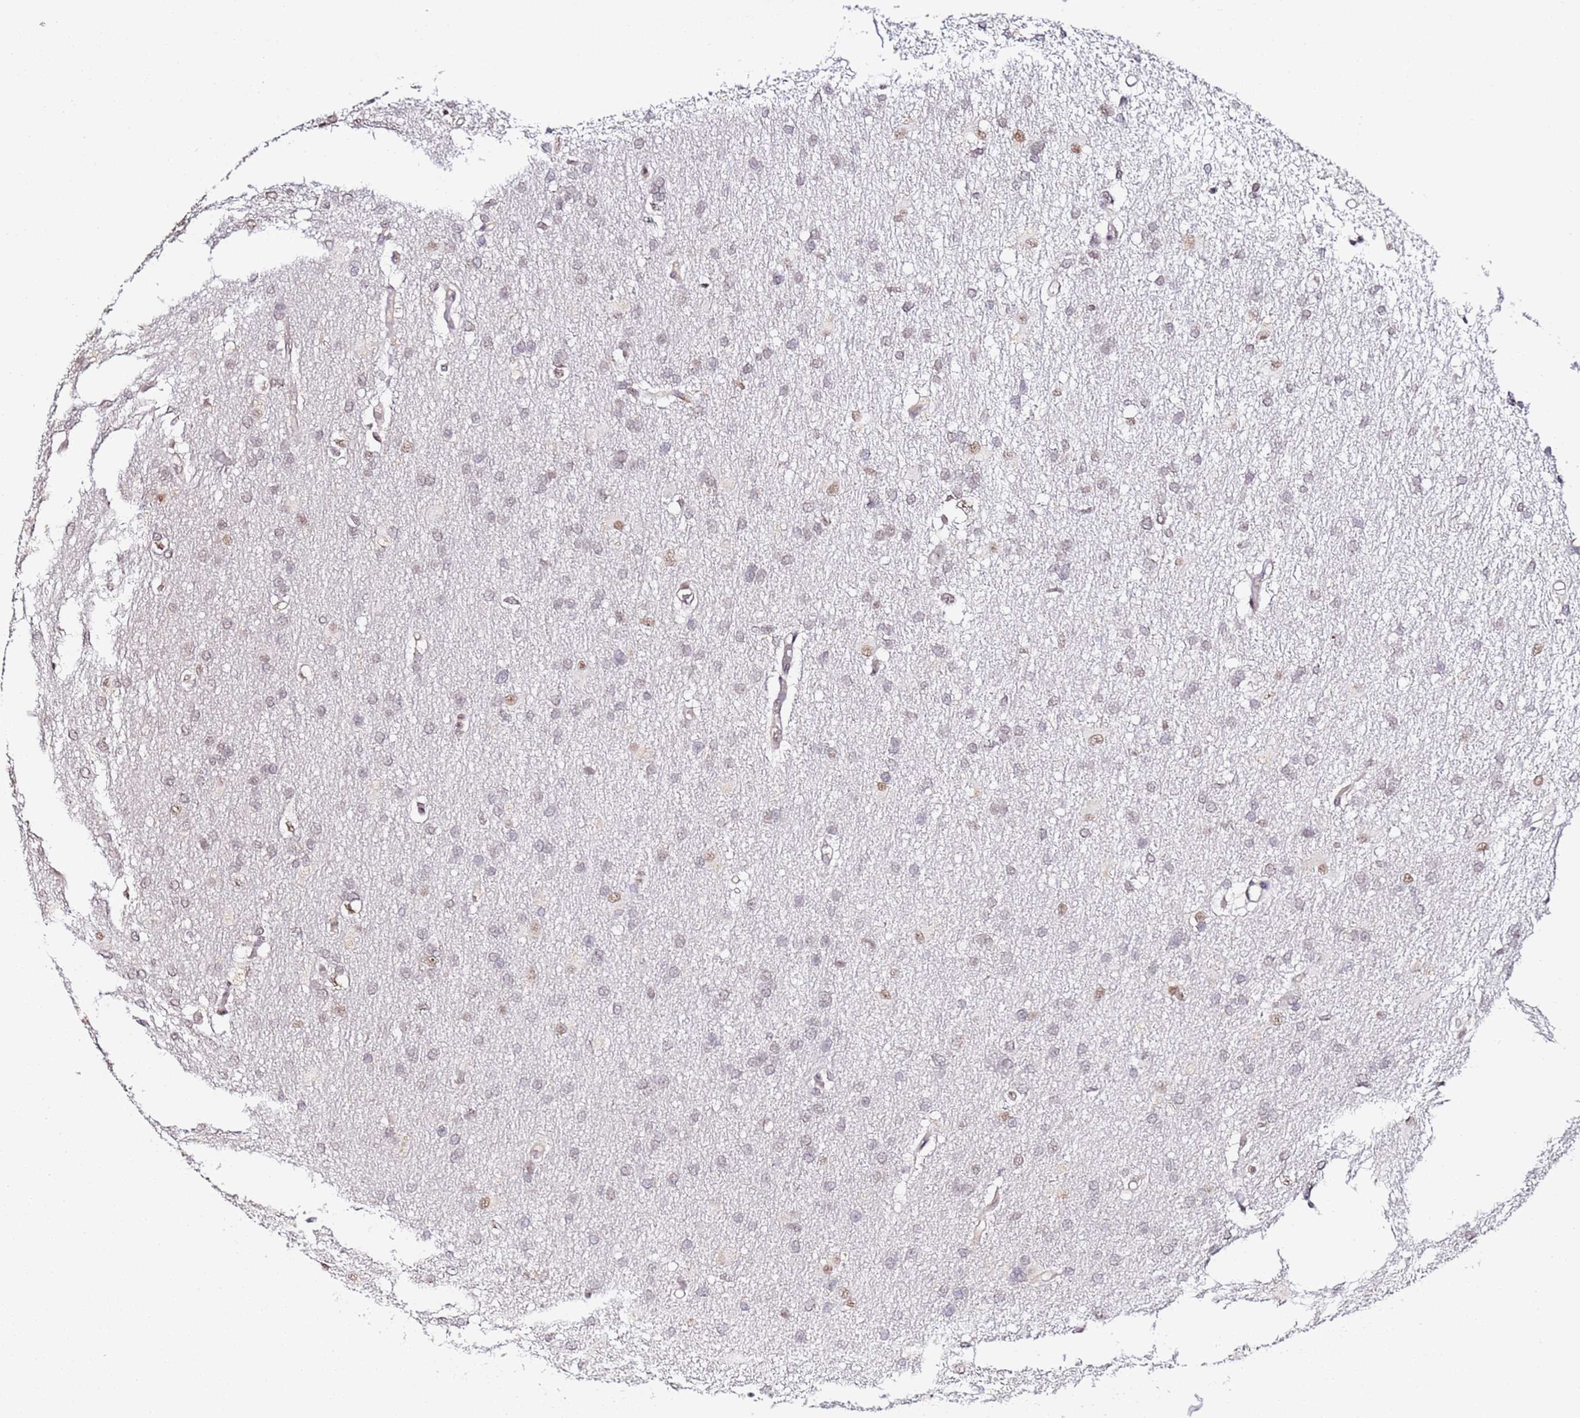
{"staining": {"intensity": "moderate", "quantity": "<25%", "location": "nuclear"}, "tissue": "glioma", "cell_type": "Tumor cells", "image_type": "cancer", "snomed": [{"axis": "morphology", "description": "Glioma, malignant, High grade"}, {"axis": "topography", "description": "Brain"}], "caption": "Human glioma stained with a brown dye exhibits moderate nuclear positive expression in about <25% of tumor cells.", "gene": "LSM3", "patient": {"sex": "male", "age": 77}}